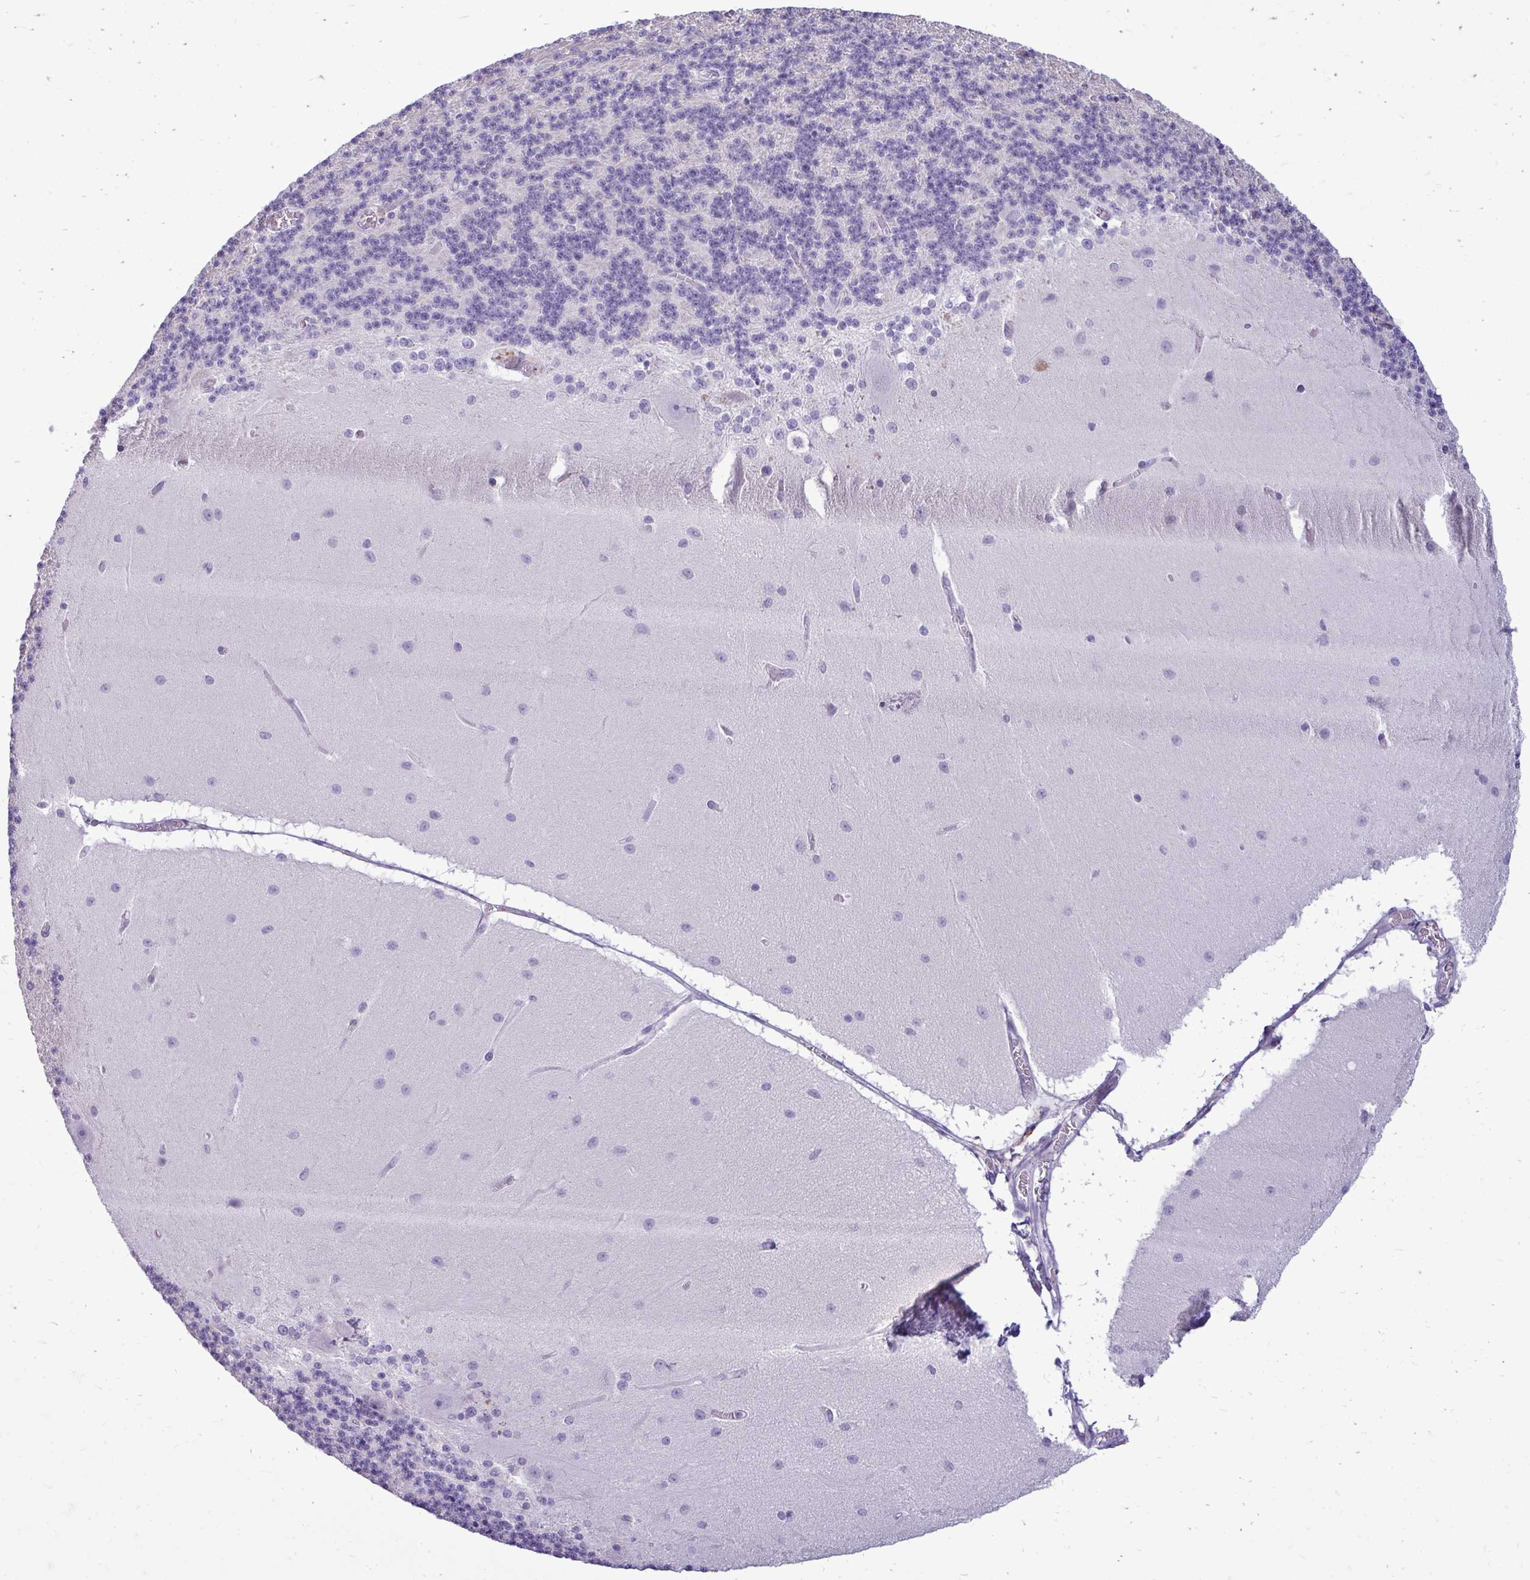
{"staining": {"intensity": "negative", "quantity": "none", "location": "none"}, "tissue": "cerebellum", "cell_type": "Cells in granular layer", "image_type": "normal", "snomed": [{"axis": "morphology", "description": "Normal tissue, NOS"}, {"axis": "topography", "description": "Cerebellum"}], "caption": "DAB immunohistochemical staining of benign human cerebellum demonstrates no significant staining in cells in granular layer. (Stains: DAB IHC with hematoxylin counter stain, Microscopy: brightfield microscopy at high magnification).", "gene": "FABP3", "patient": {"sex": "female", "age": 54}}